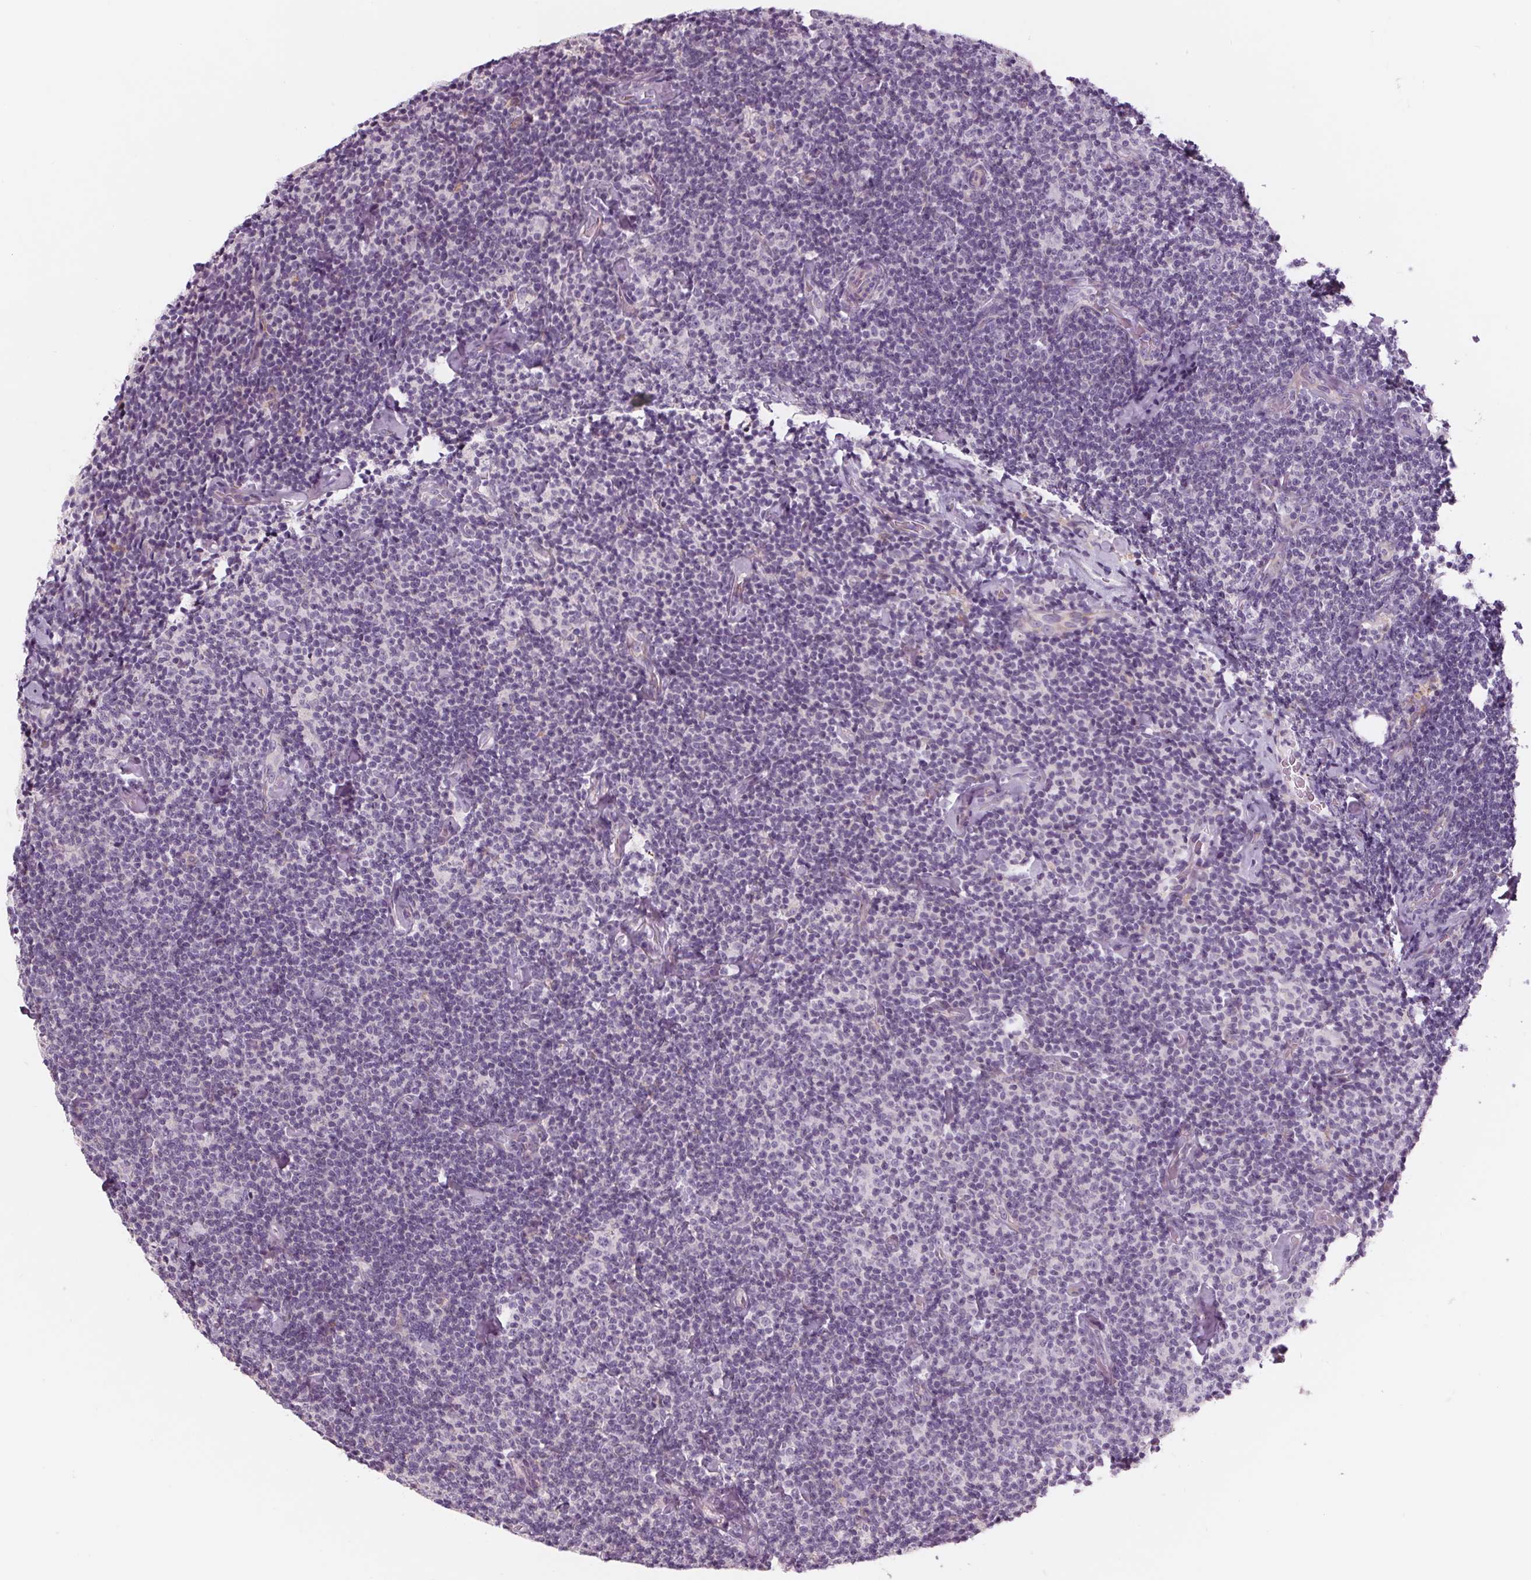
{"staining": {"intensity": "negative", "quantity": "none", "location": "none"}, "tissue": "lymphoma", "cell_type": "Tumor cells", "image_type": "cancer", "snomed": [{"axis": "morphology", "description": "Malignant lymphoma, non-Hodgkin's type, Low grade"}, {"axis": "topography", "description": "Lymph node"}], "caption": "The image exhibits no significant staining in tumor cells of malignant lymphoma, non-Hodgkin's type (low-grade).", "gene": "SAMD5", "patient": {"sex": "male", "age": 81}}